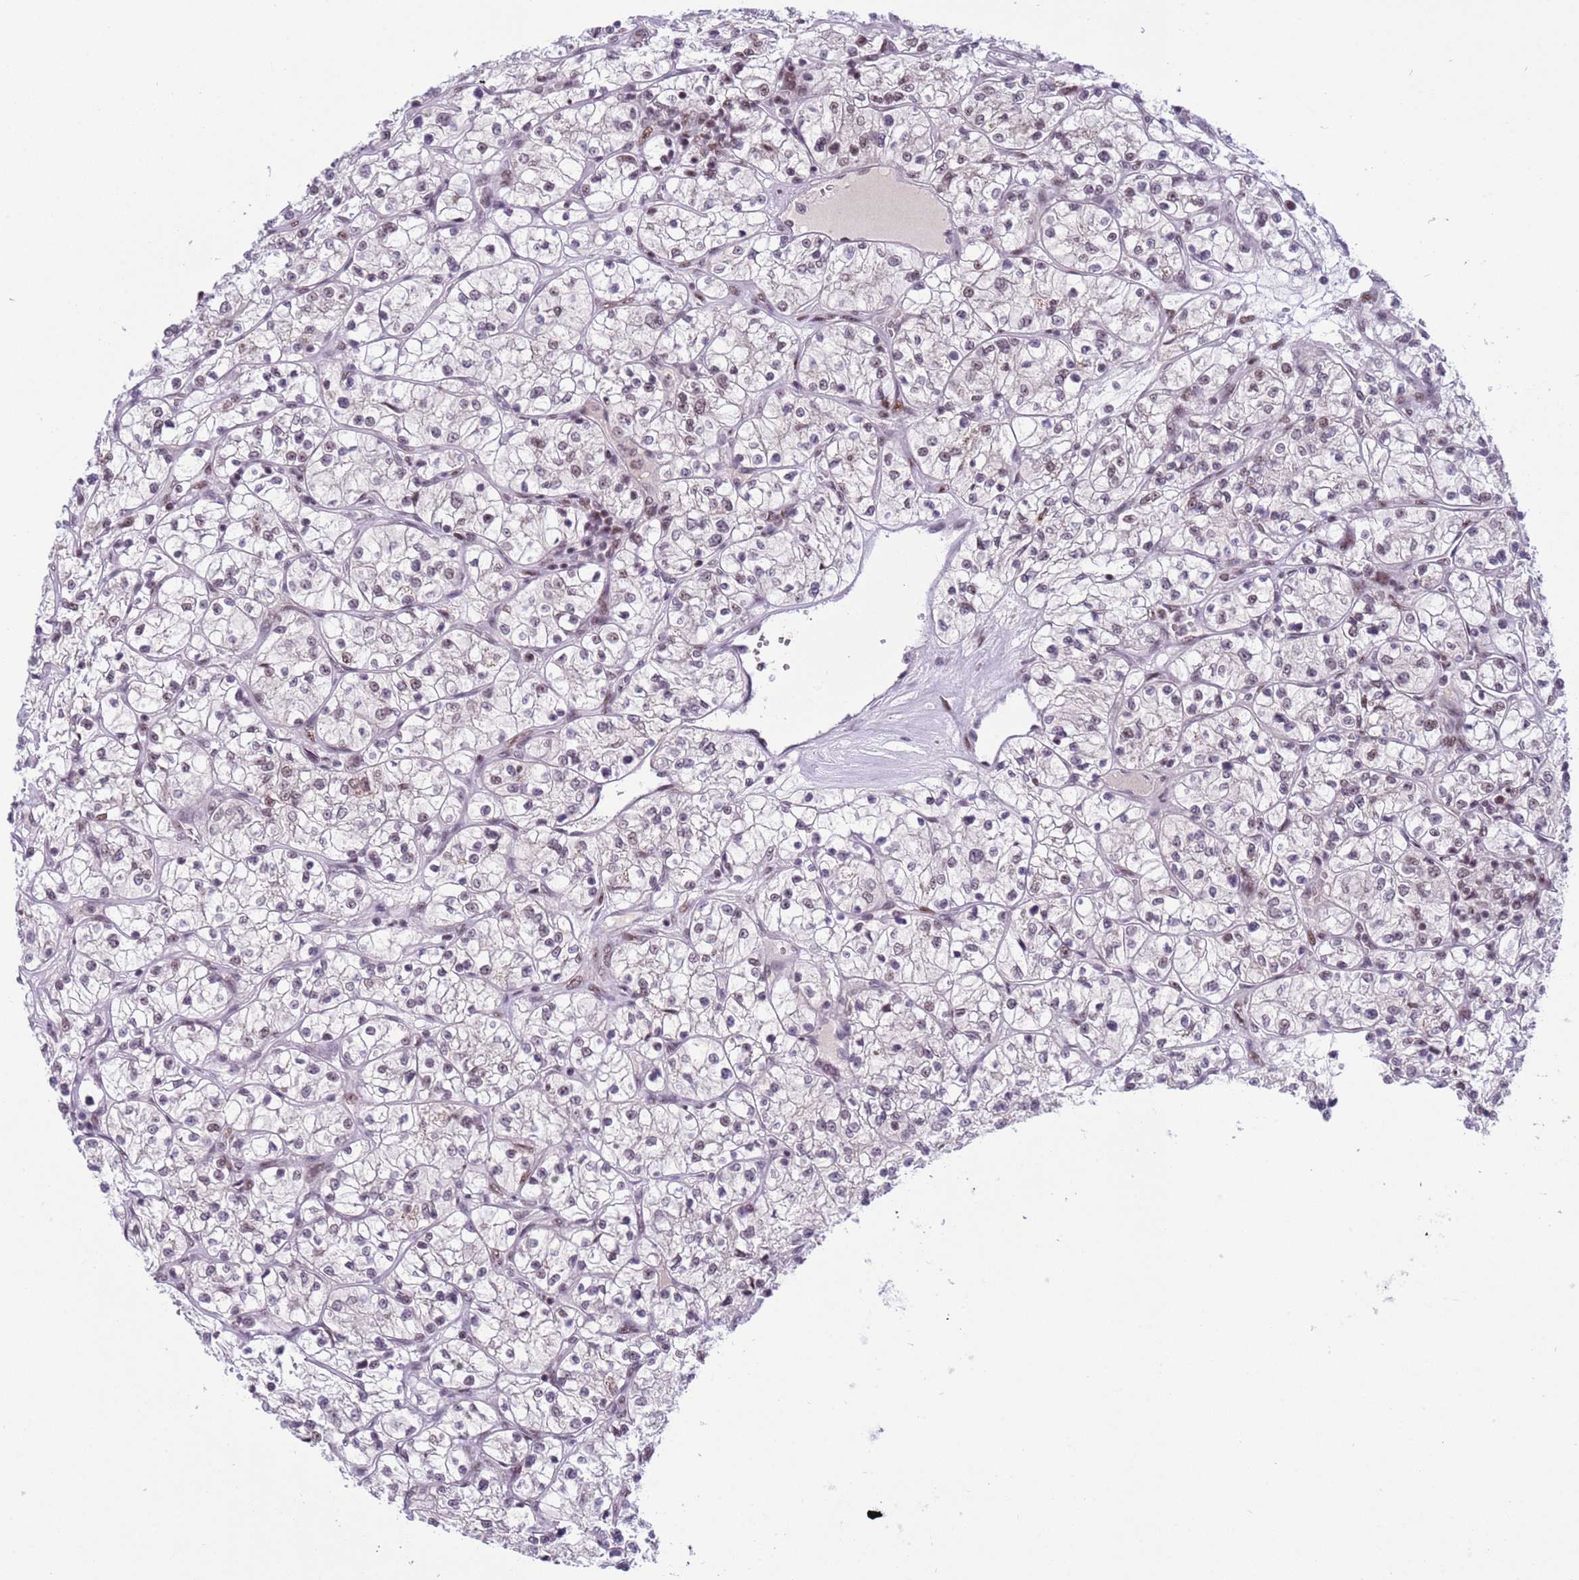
{"staining": {"intensity": "weak", "quantity": "25%-75%", "location": "nuclear"}, "tissue": "renal cancer", "cell_type": "Tumor cells", "image_type": "cancer", "snomed": [{"axis": "morphology", "description": "Adenocarcinoma, NOS"}, {"axis": "topography", "description": "Kidney"}], "caption": "Immunohistochemistry of adenocarcinoma (renal) displays low levels of weak nuclear staining in about 25%-75% of tumor cells.", "gene": "THOC2", "patient": {"sex": "female", "age": 64}}